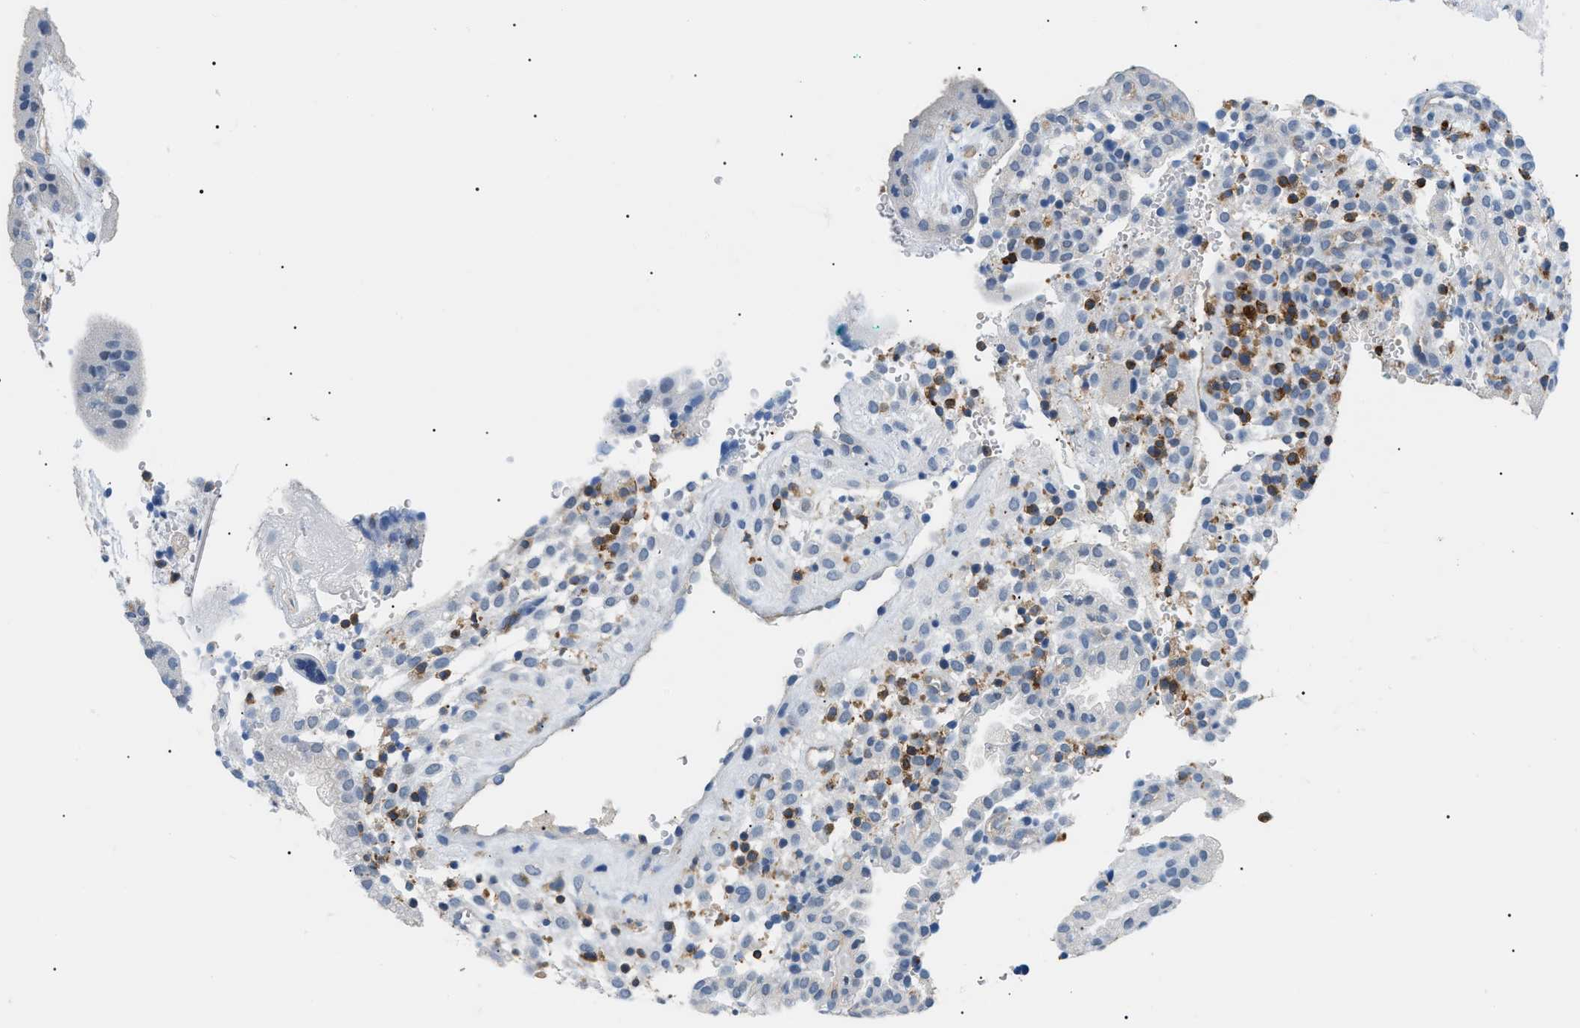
{"staining": {"intensity": "negative", "quantity": "none", "location": "none"}, "tissue": "placenta", "cell_type": "Decidual cells", "image_type": "normal", "snomed": [{"axis": "morphology", "description": "Normal tissue, NOS"}, {"axis": "topography", "description": "Placenta"}], "caption": "DAB (3,3'-diaminobenzidine) immunohistochemical staining of unremarkable placenta reveals no significant expression in decidual cells.", "gene": "INPP5D", "patient": {"sex": "female", "age": 18}}